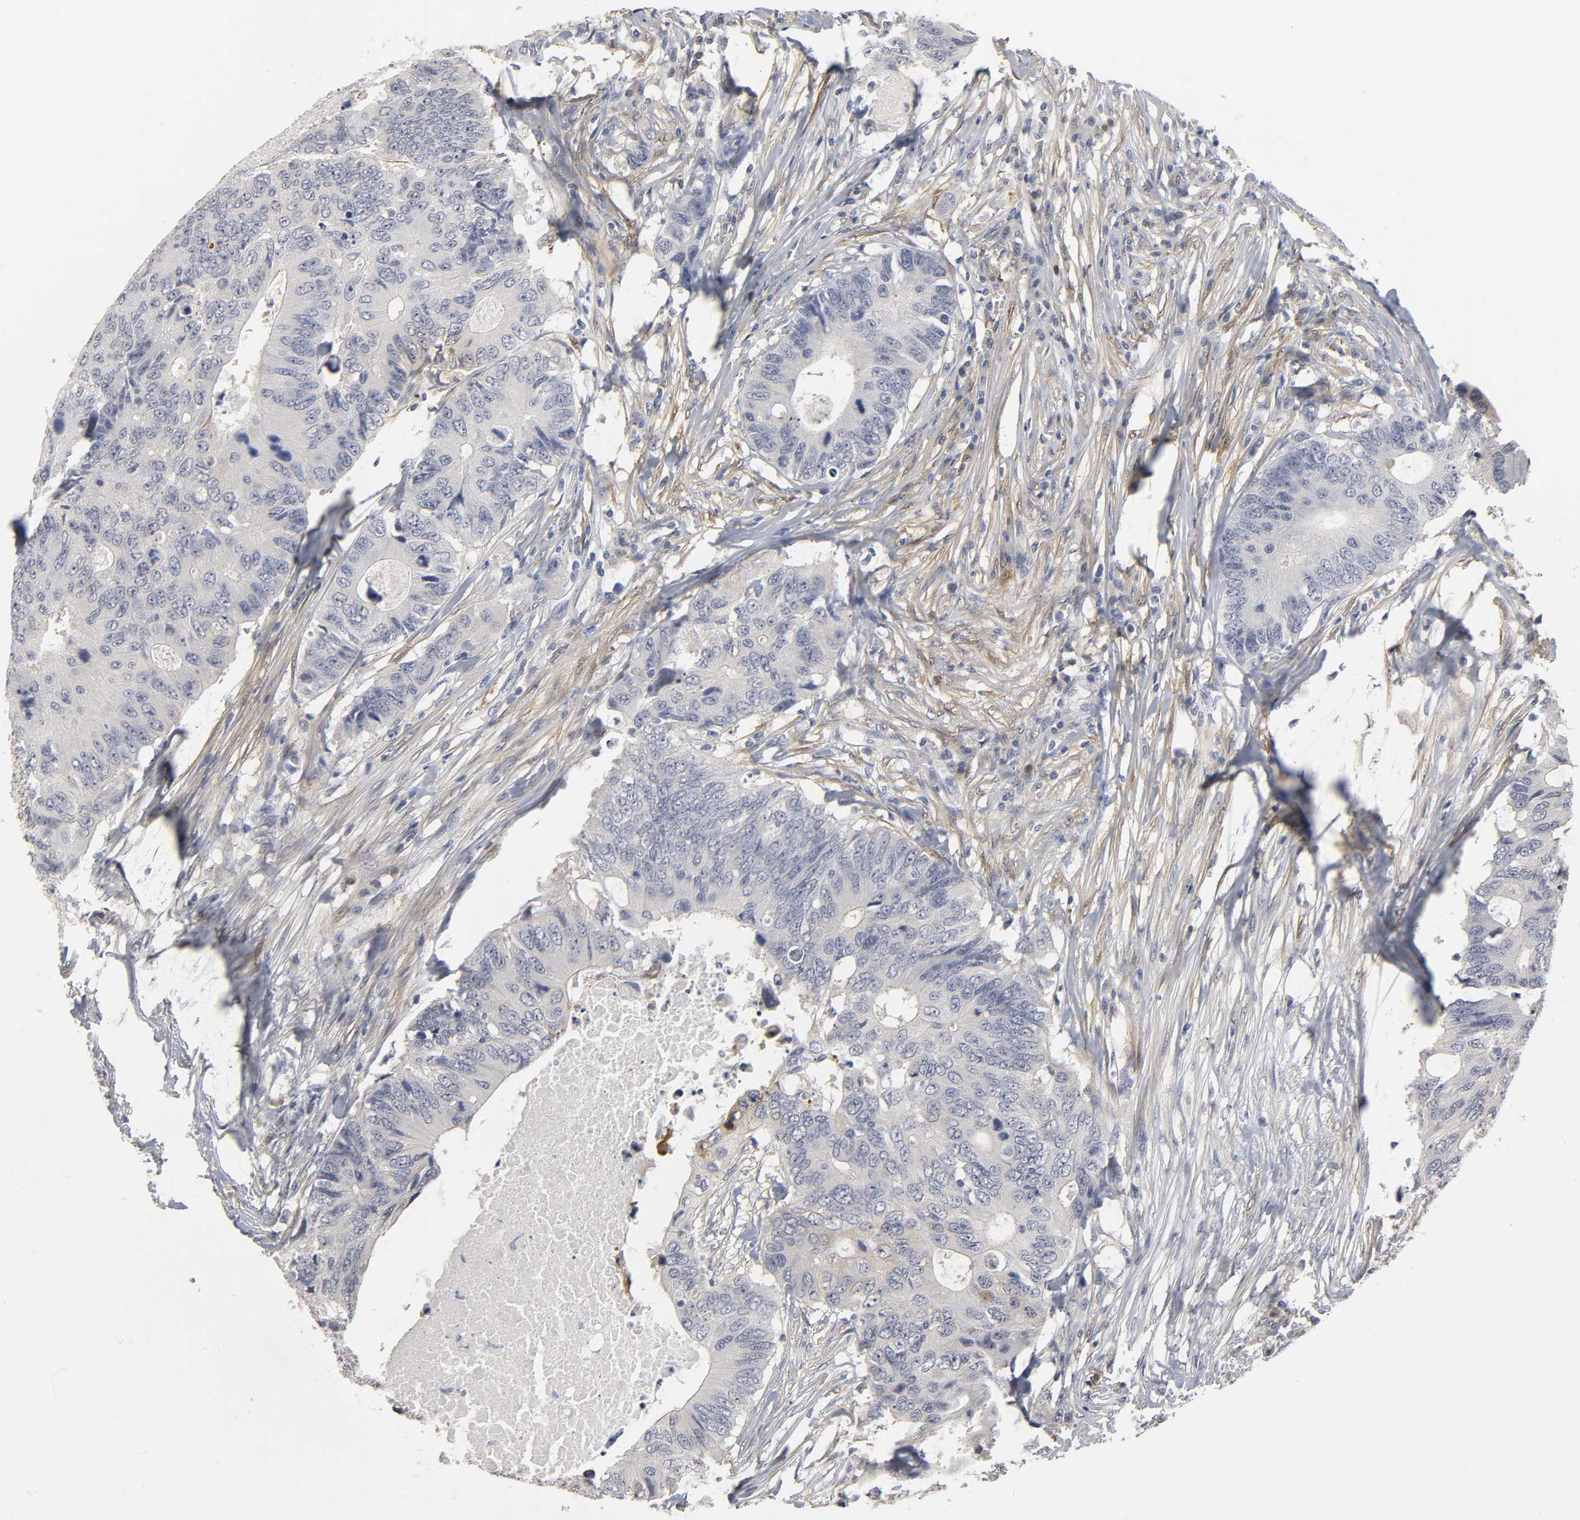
{"staining": {"intensity": "negative", "quantity": "none", "location": "none"}, "tissue": "colorectal cancer", "cell_type": "Tumor cells", "image_type": "cancer", "snomed": [{"axis": "morphology", "description": "Adenocarcinoma, NOS"}, {"axis": "topography", "description": "Colon"}], "caption": "Micrograph shows no protein positivity in tumor cells of colorectal cancer tissue.", "gene": "PDLIM3", "patient": {"sex": "male", "age": 71}}